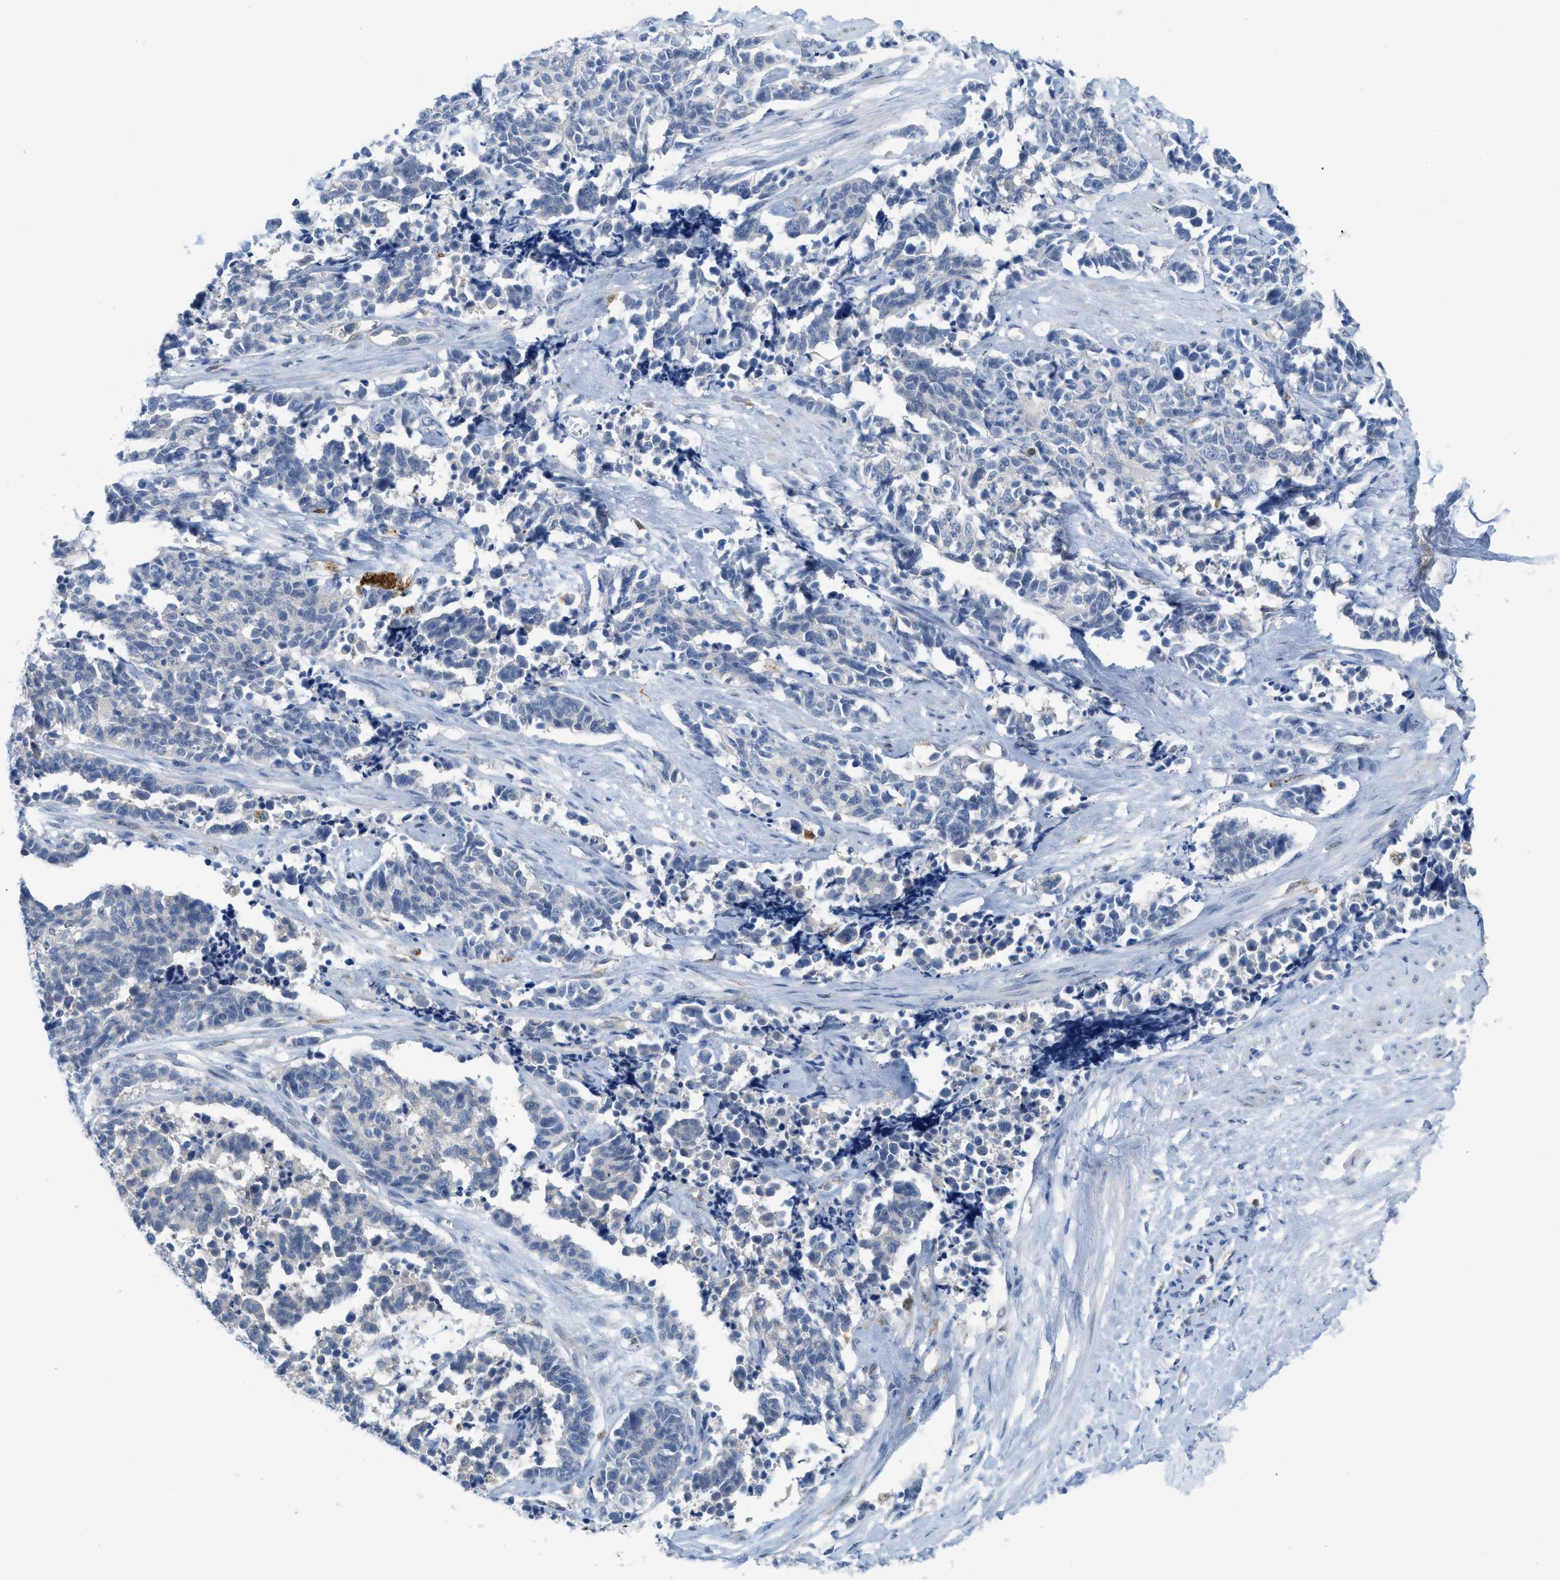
{"staining": {"intensity": "negative", "quantity": "none", "location": "none"}, "tissue": "cervical cancer", "cell_type": "Tumor cells", "image_type": "cancer", "snomed": [{"axis": "morphology", "description": "Squamous cell carcinoma, NOS"}, {"axis": "topography", "description": "Cervix"}], "caption": "A micrograph of squamous cell carcinoma (cervical) stained for a protein demonstrates no brown staining in tumor cells.", "gene": "CSTB", "patient": {"sex": "female", "age": 35}}